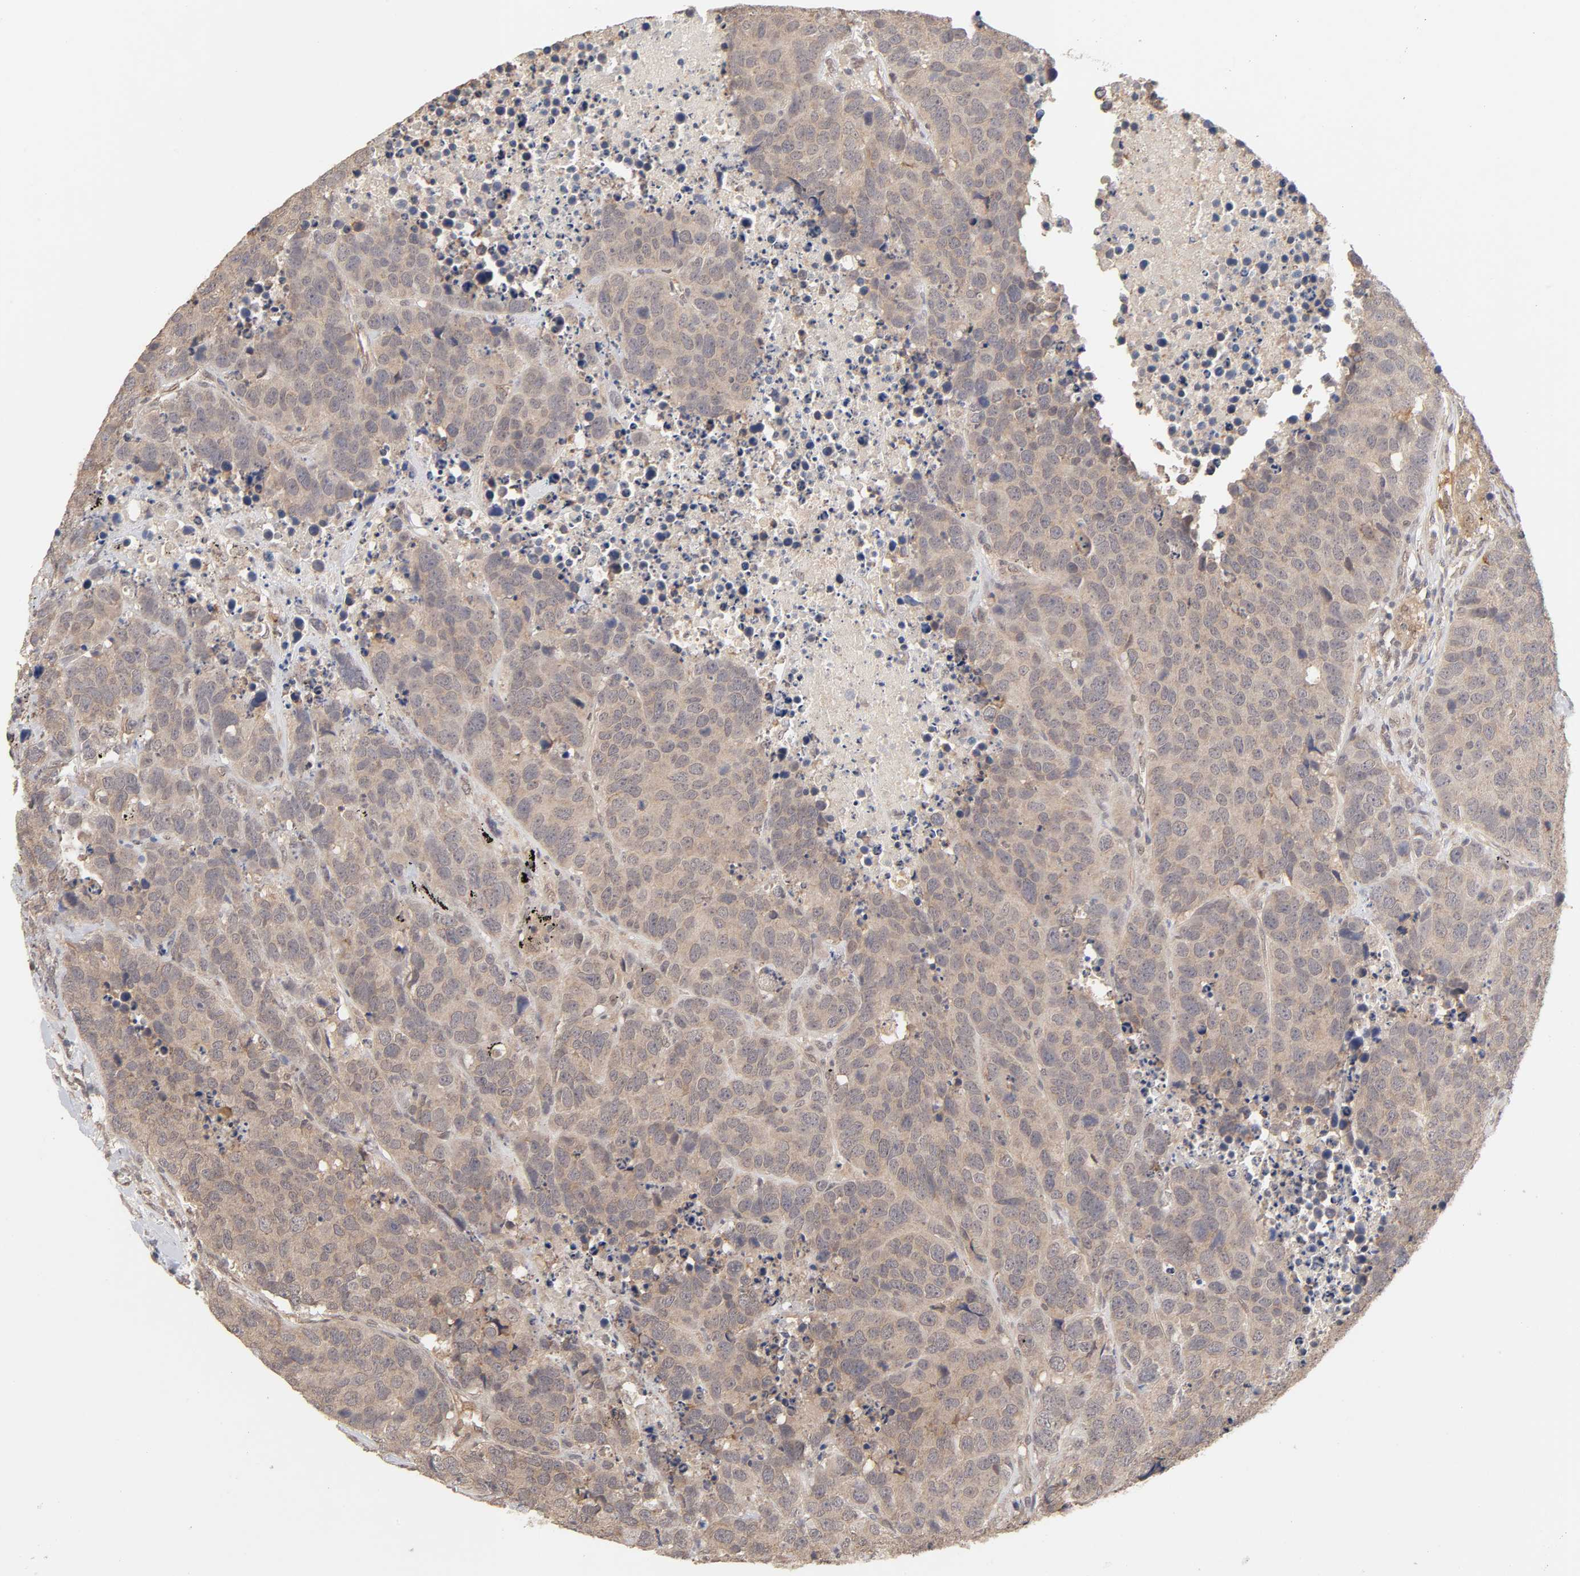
{"staining": {"intensity": "moderate", "quantity": ">75%", "location": "cytoplasmic/membranous"}, "tissue": "carcinoid", "cell_type": "Tumor cells", "image_type": "cancer", "snomed": [{"axis": "morphology", "description": "Carcinoid, malignant, NOS"}, {"axis": "topography", "description": "Lung"}], "caption": "This is a photomicrograph of immunohistochemistry (IHC) staining of carcinoid (malignant), which shows moderate staining in the cytoplasmic/membranous of tumor cells.", "gene": "MAPK1", "patient": {"sex": "male", "age": 60}}